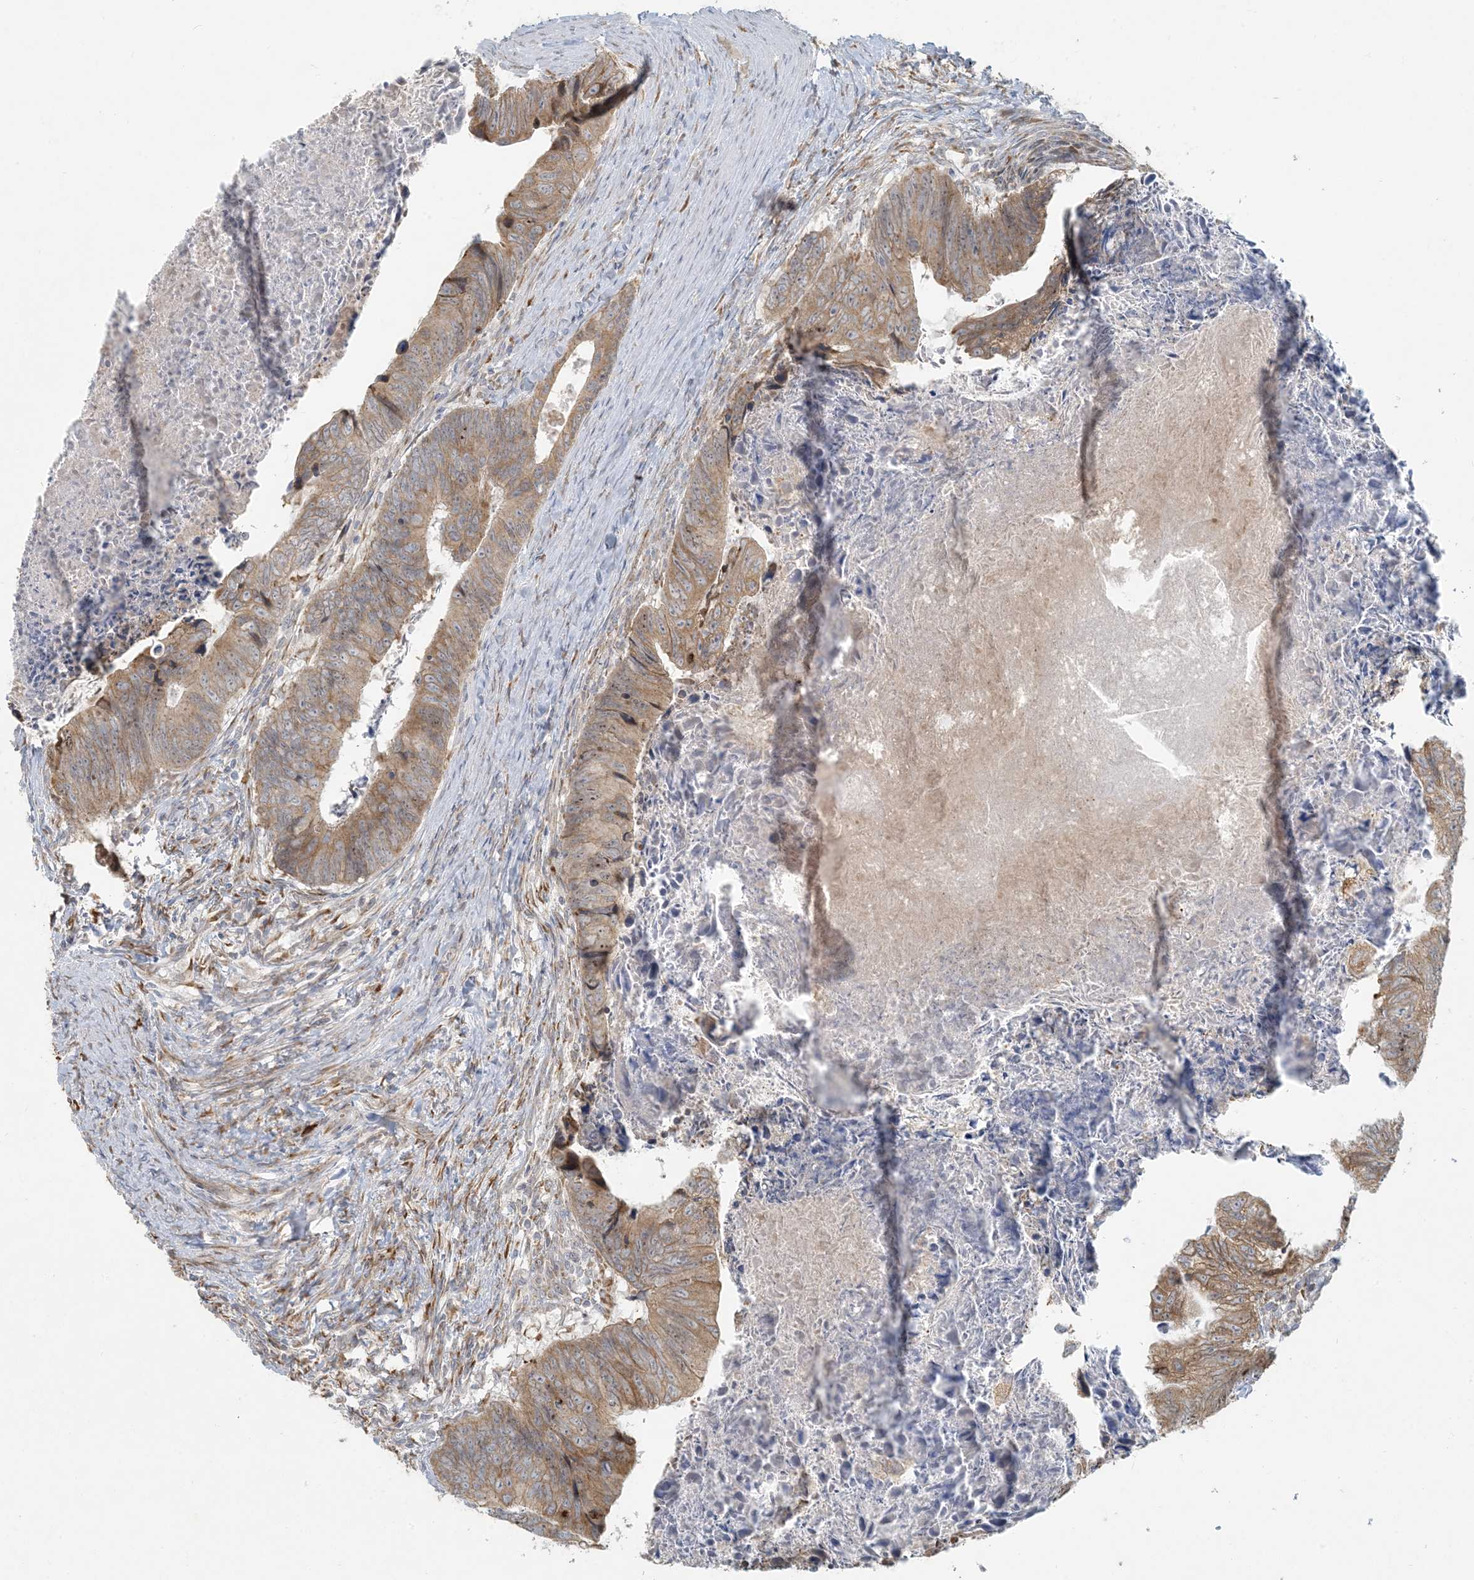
{"staining": {"intensity": "moderate", "quantity": ">75%", "location": "cytoplasmic/membranous,nuclear"}, "tissue": "colorectal cancer", "cell_type": "Tumor cells", "image_type": "cancer", "snomed": [{"axis": "morphology", "description": "Adenocarcinoma, NOS"}, {"axis": "topography", "description": "Colon"}], "caption": "Immunohistochemistry photomicrograph of colorectal cancer (adenocarcinoma) stained for a protein (brown), which shows medium levels of moderate cytoplasmic/membranous and nuclear staining in approximately >75% of tumor cells.", "gene": "HACL1", "patient": {"sex": "female", "age": 67}}